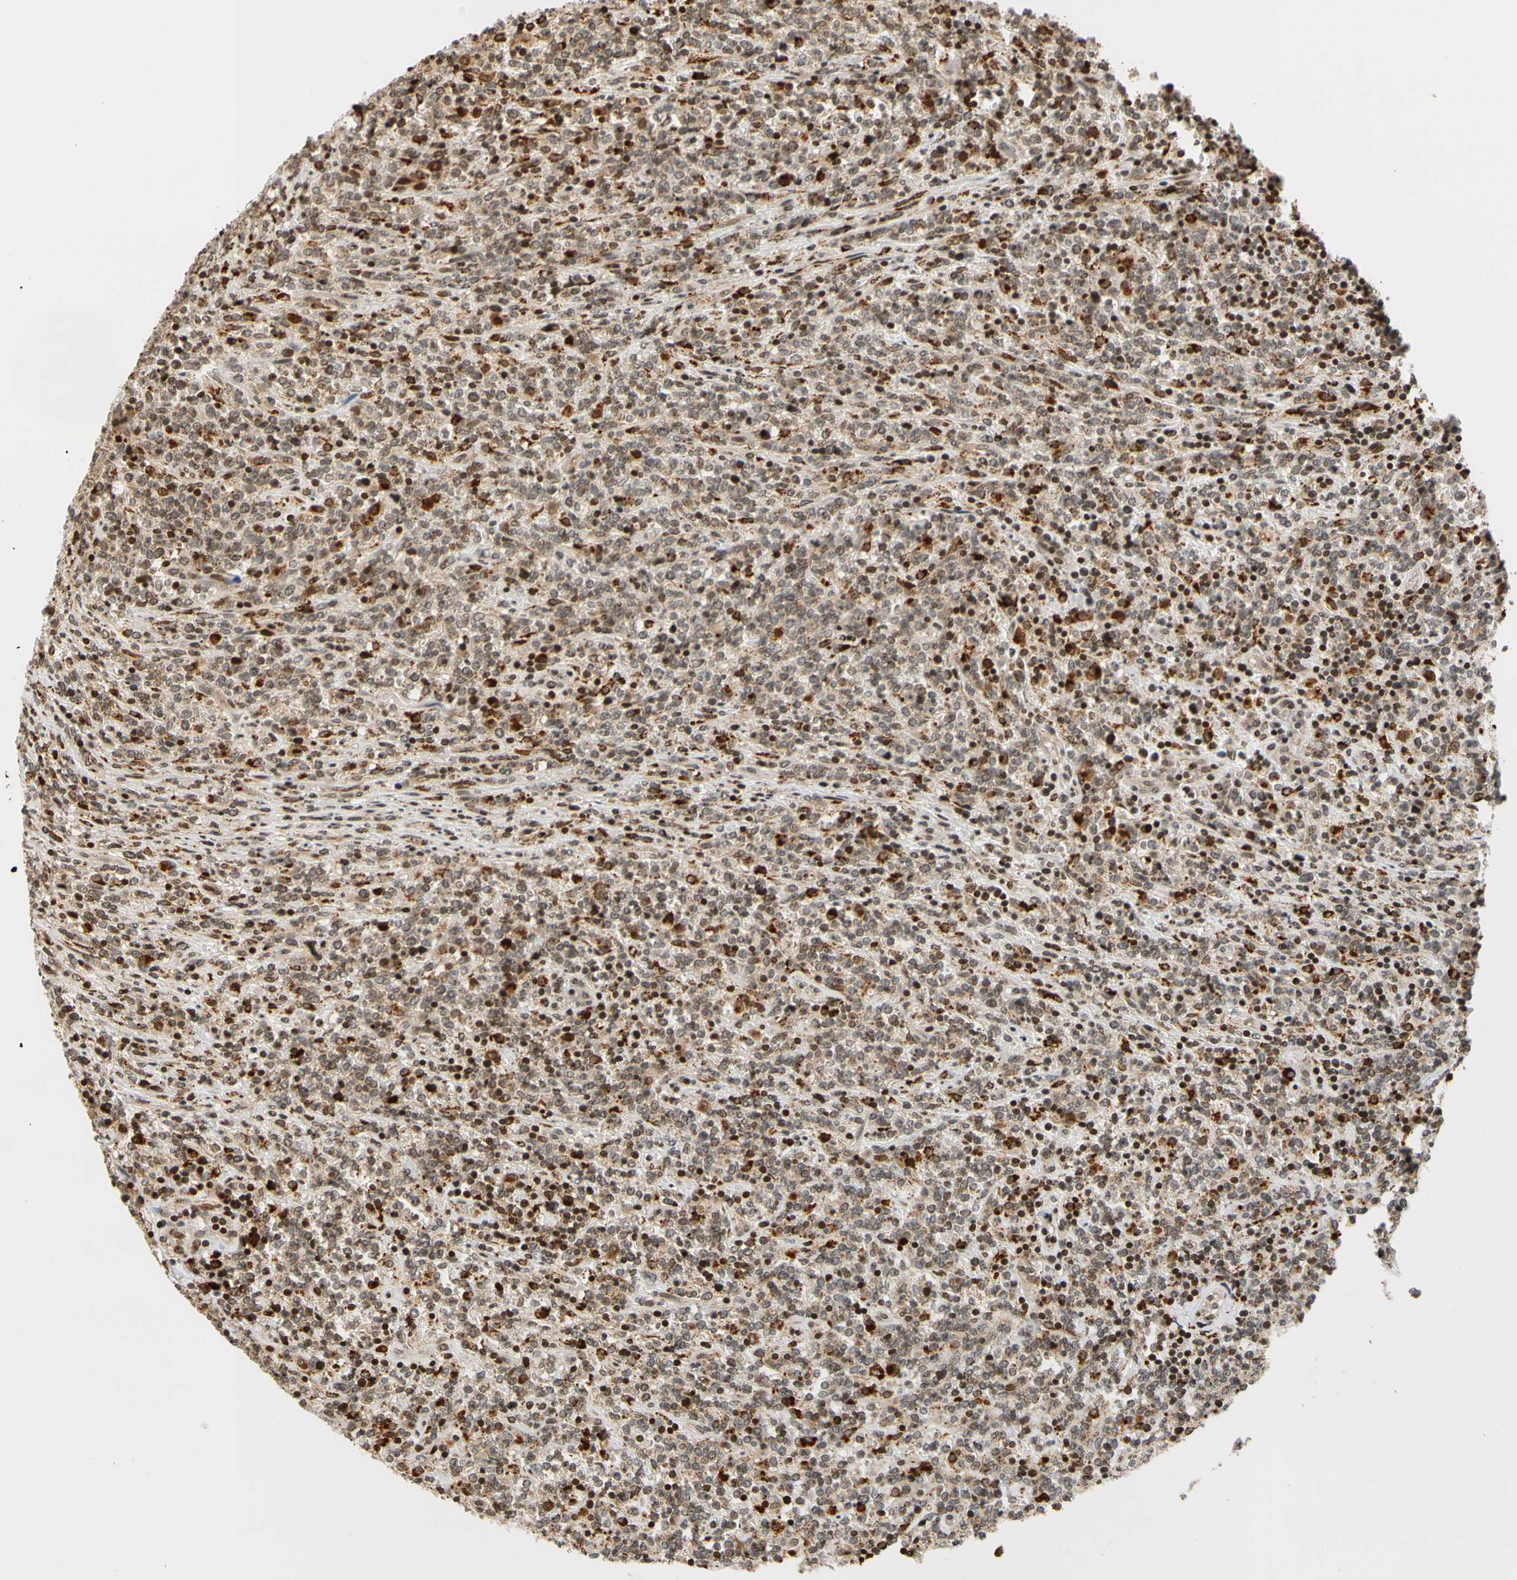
{"staining": {"intensity": "weak", "quantity": "25%-75%", "location": "cytoplasmic/membranous,nuclear"}, "tissue": "lymphoma", "cell_type": "Tumor cells", "image_type": "cancer", "snomed": [{"axis": "morphology", "description": "Malignant lymphoma, non-Hodgkin's type, High grade"}, {"axis": "topography", "description": "Soft tissue"}], "caption": "Immunohistochemical staining of high-grade malignant lymphoma, non-Hodgkin's type displays low levels of weak cytoplasmic/membranous and nuclear positivity in approximately 25%-75% of tumor cells.", "gene": "CDK7", "patient": {"sex": "male", "age": 18}}